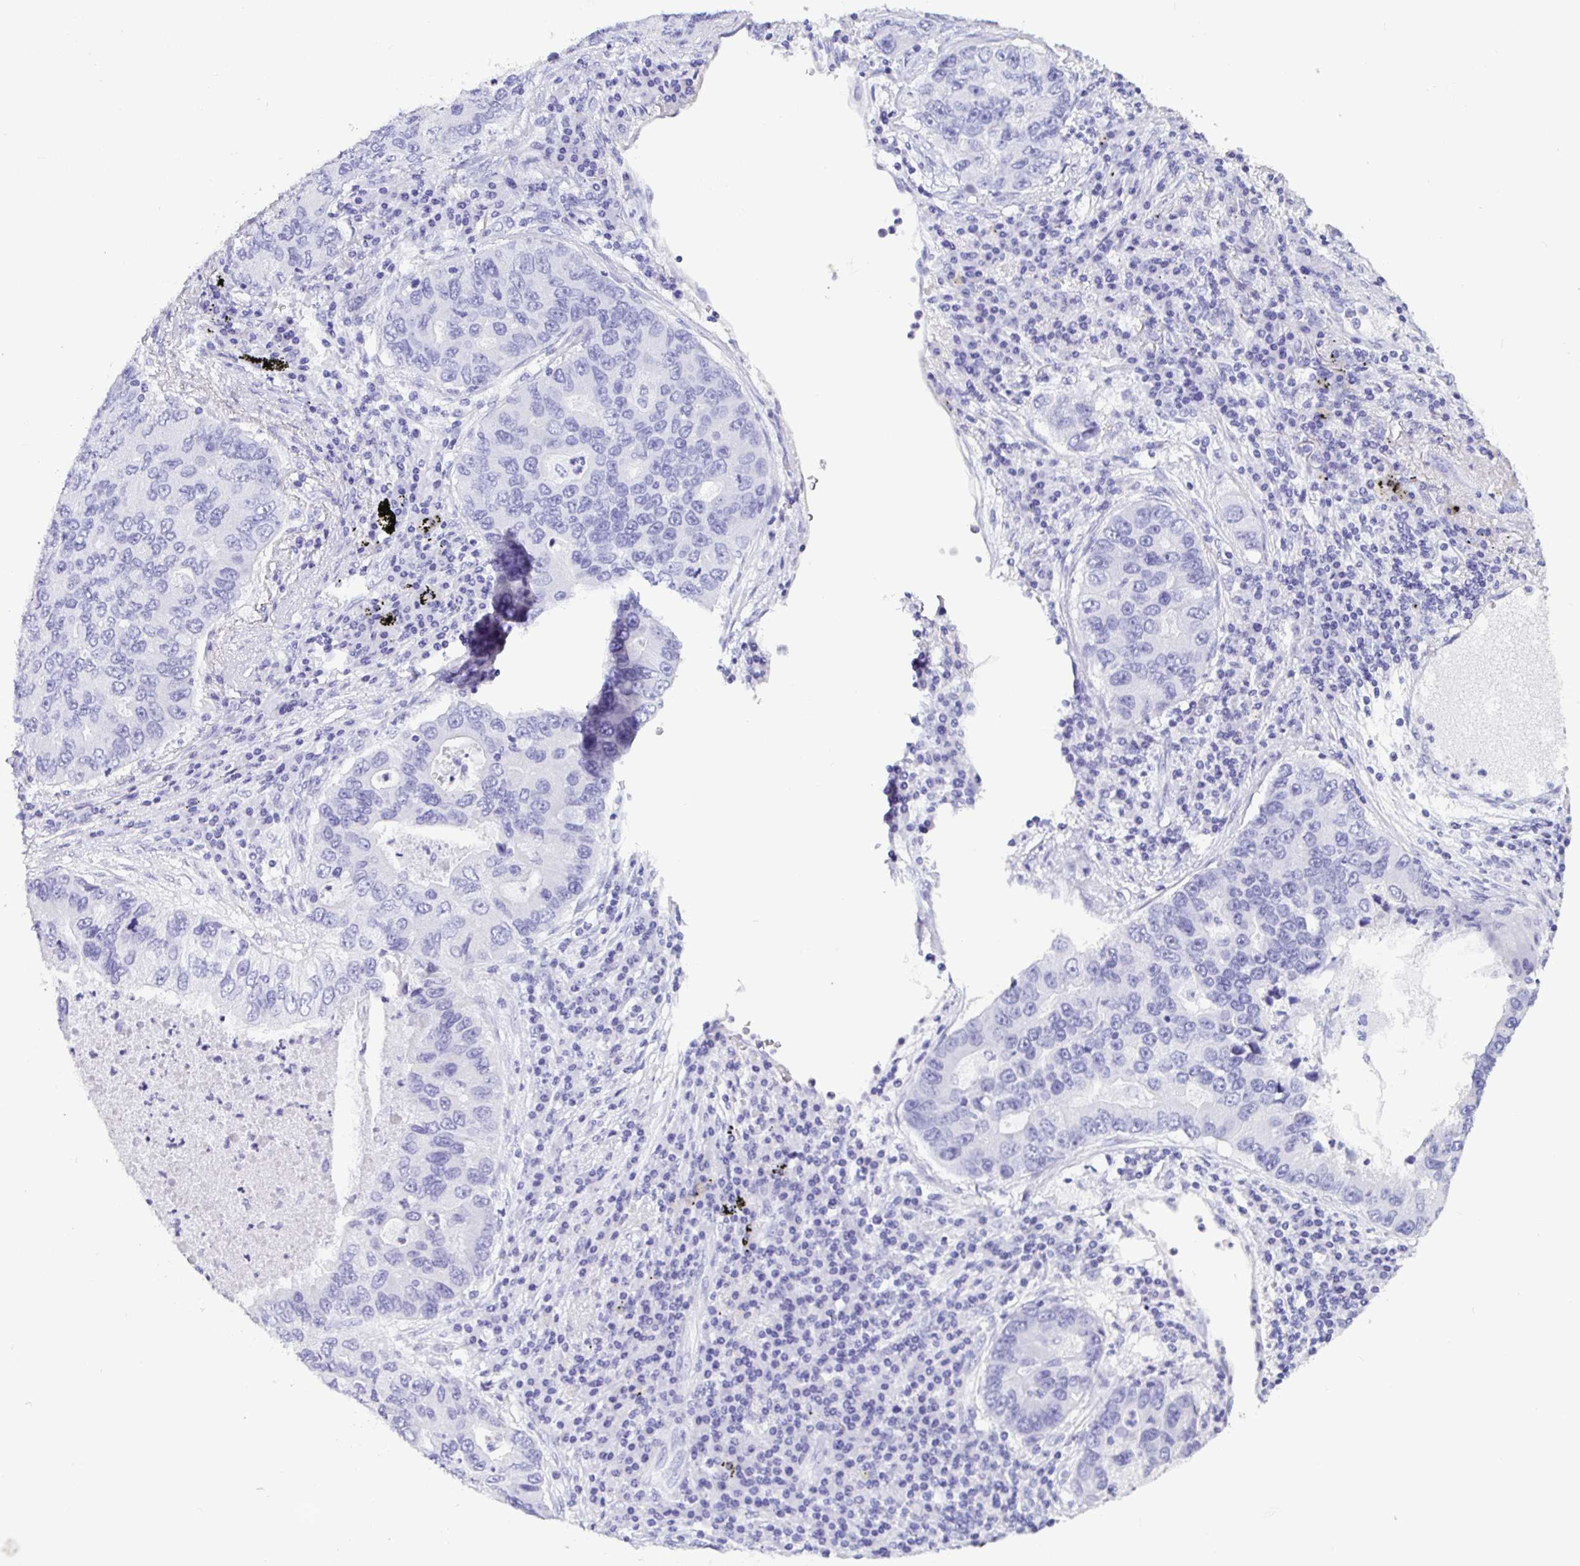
{"staining": {"intensity": "negative", "quantity": "none", "location": "none"}, "tissue": "lung cancer", "cell_type": "Tumor cells", "image_type": "cancer", "snomed": [{"axis": "morphology", "description": "Adenocarcinoma, NOS"}, {"axis": "morphology", "description": "Adenocarcinoma, metastatic, NOS"}, {"axis": "topography", "description": "Lymph node"}, {"axis": "topography", "description": "Lung"}], "caption": "Immunohistochemical staining of lung cancer shows no significant expression in tumor cells.", "gene": "NUP188", "patient": {"sex": "female", "age": 54}}